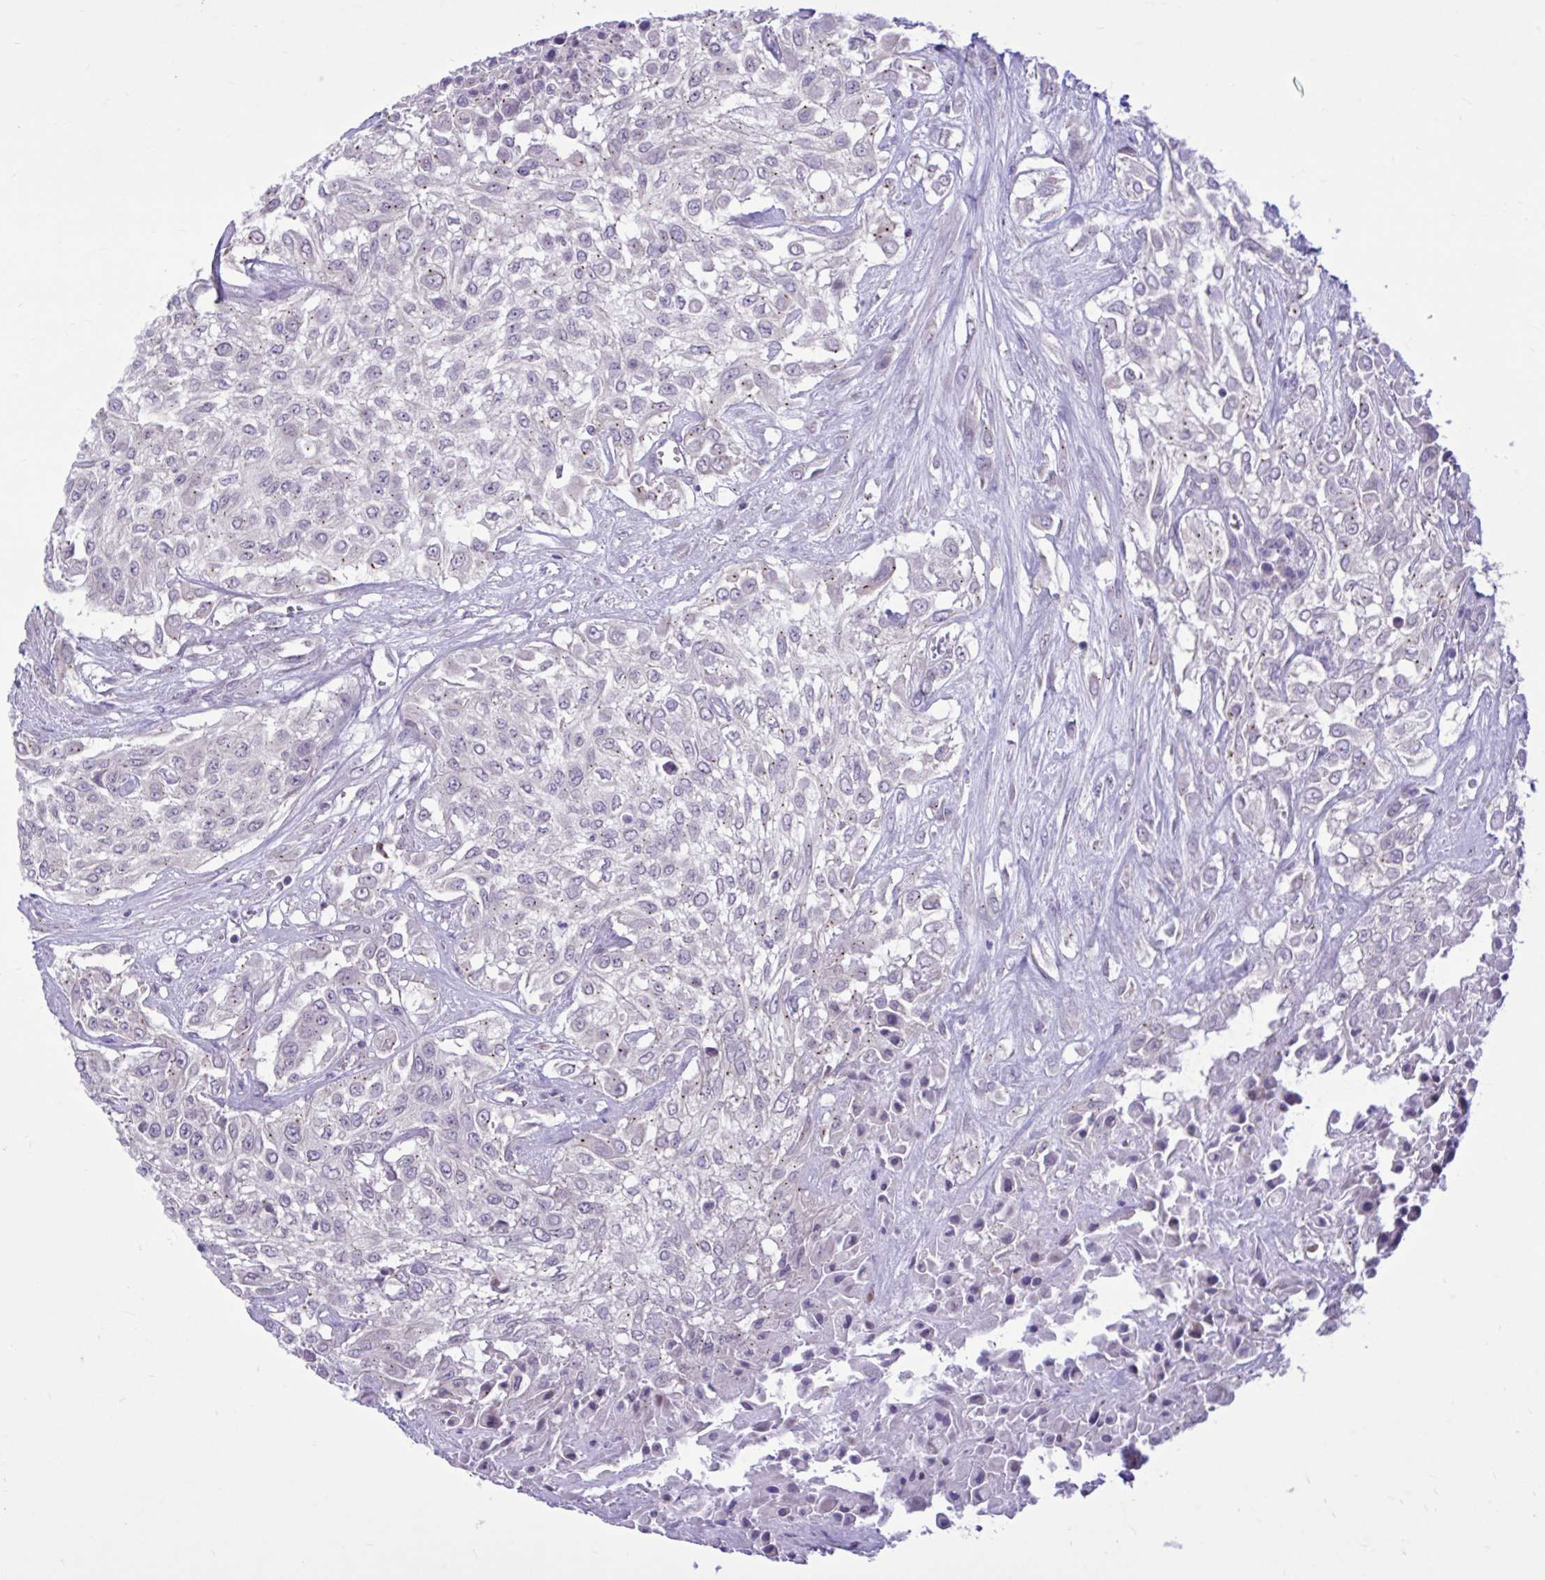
{"staining": {"intensity": "weak", "quantity": "<25%", "location": "cytoplasmic/membranous"}, "tissue": "urothelial cancer", "cell_type": "Tumor cells", "image_type": "cancer", "snomed": [{"axis": "morphology", "description": "Urothelial carcinoma, High grade"}, {"axis": "topography", "description": "Urinary bladder"}], "caption": "IHC histopathology image of neoplastic tissue: human high-grade urothelial carcinoma stained with DAB (3,3'-diaminobenzidine) demonstrates no significant protein expression in tumor cells.", "gene": "CEACAM18", "patient": {"sex": "male", "age": 57}}